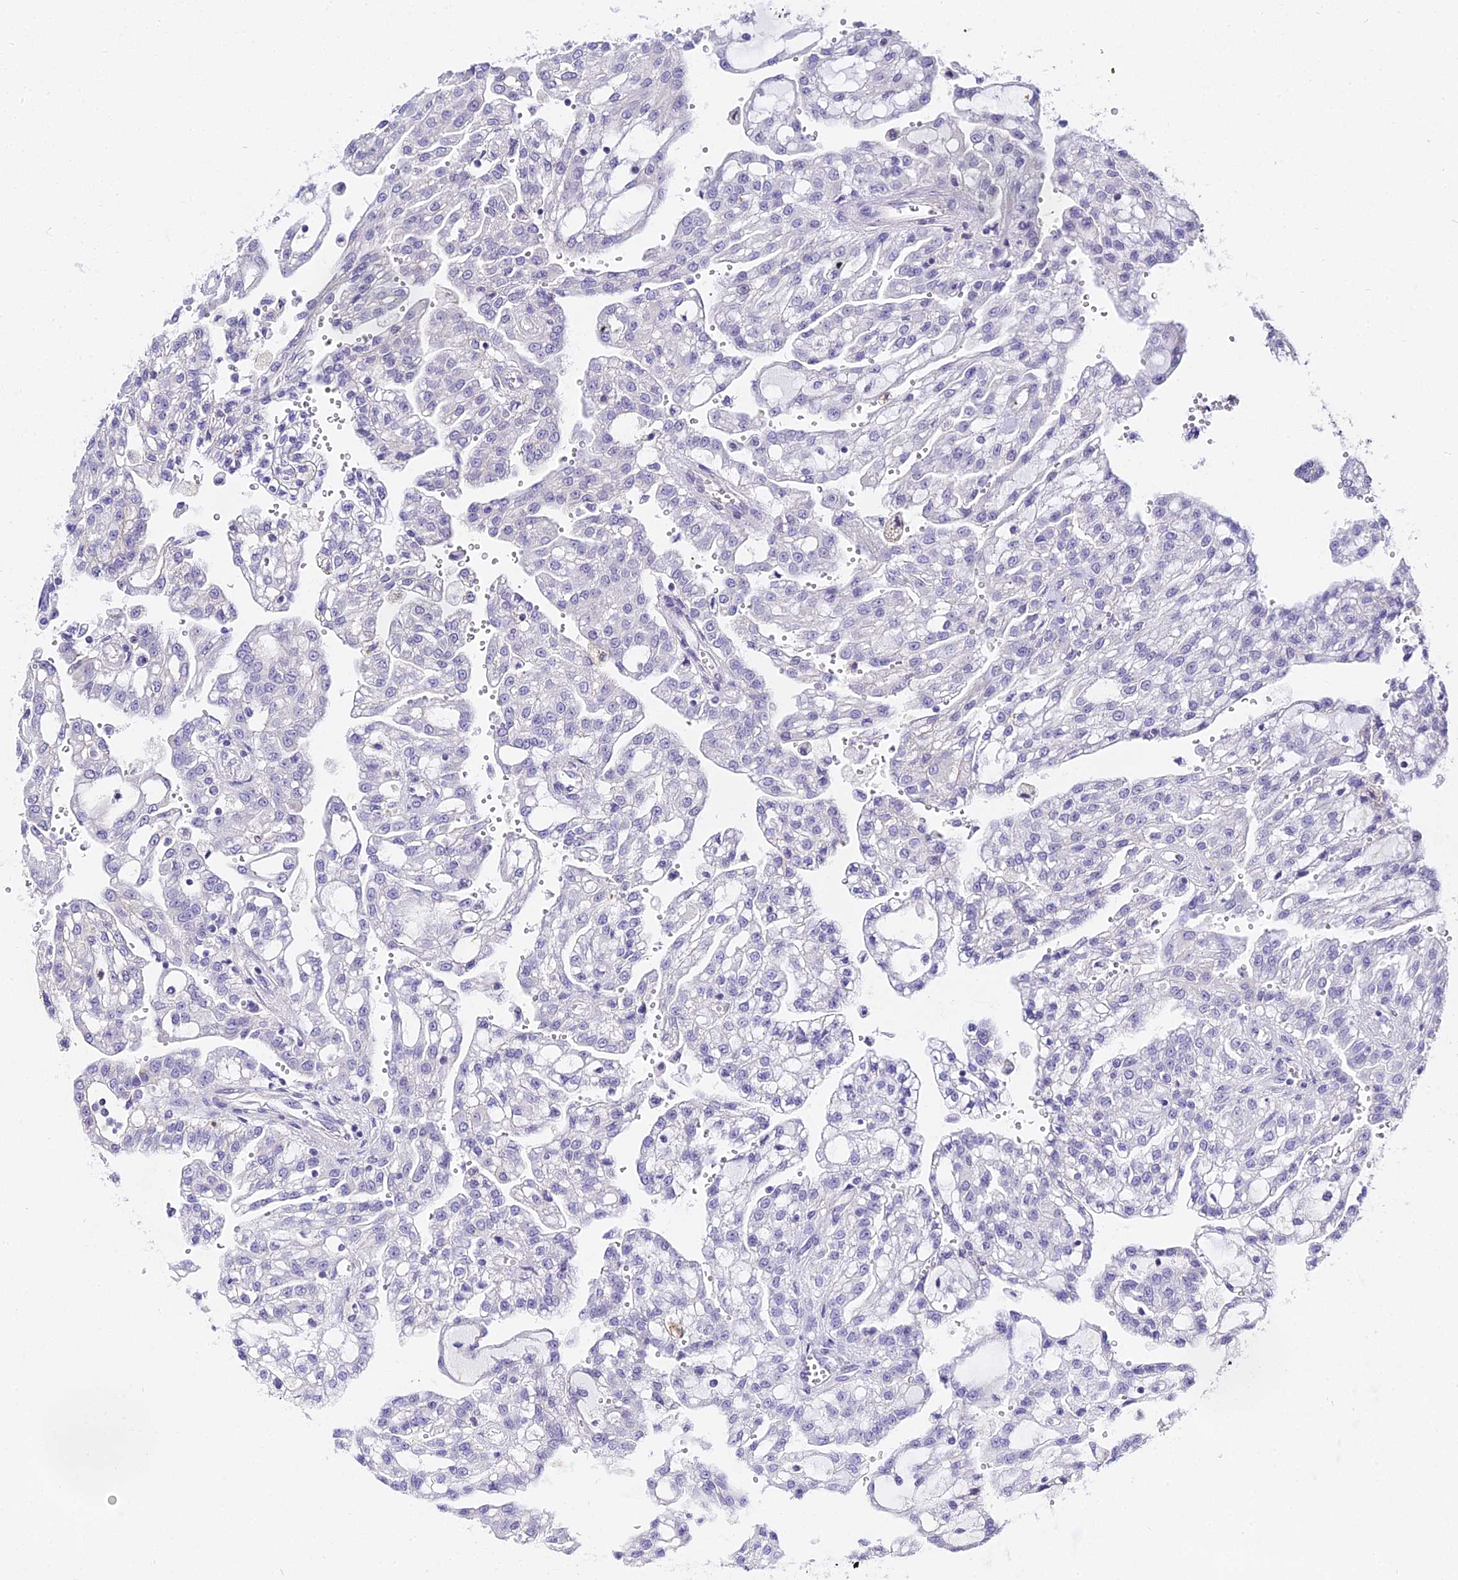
{"staining": {"intensity": "negative", "quantity": "none", "location": "none"}, "tissue": "renal cancer", "cell_type": "Tumor cells", "image_type": "cancer", "snomed": [{"axis": "morphology", "description": "Adenocarcinoma, NOS"}, {"axis": "topography", "description": "Kidney"}], "caption": "High power microscopy histopathology image of an IHC micrograph of renal cancer, revealing no significant staining in tumor cells. Nuclei are stained in blue.", "gene": "ZNF628", "patient": {"sex": "male", "age": 63}}